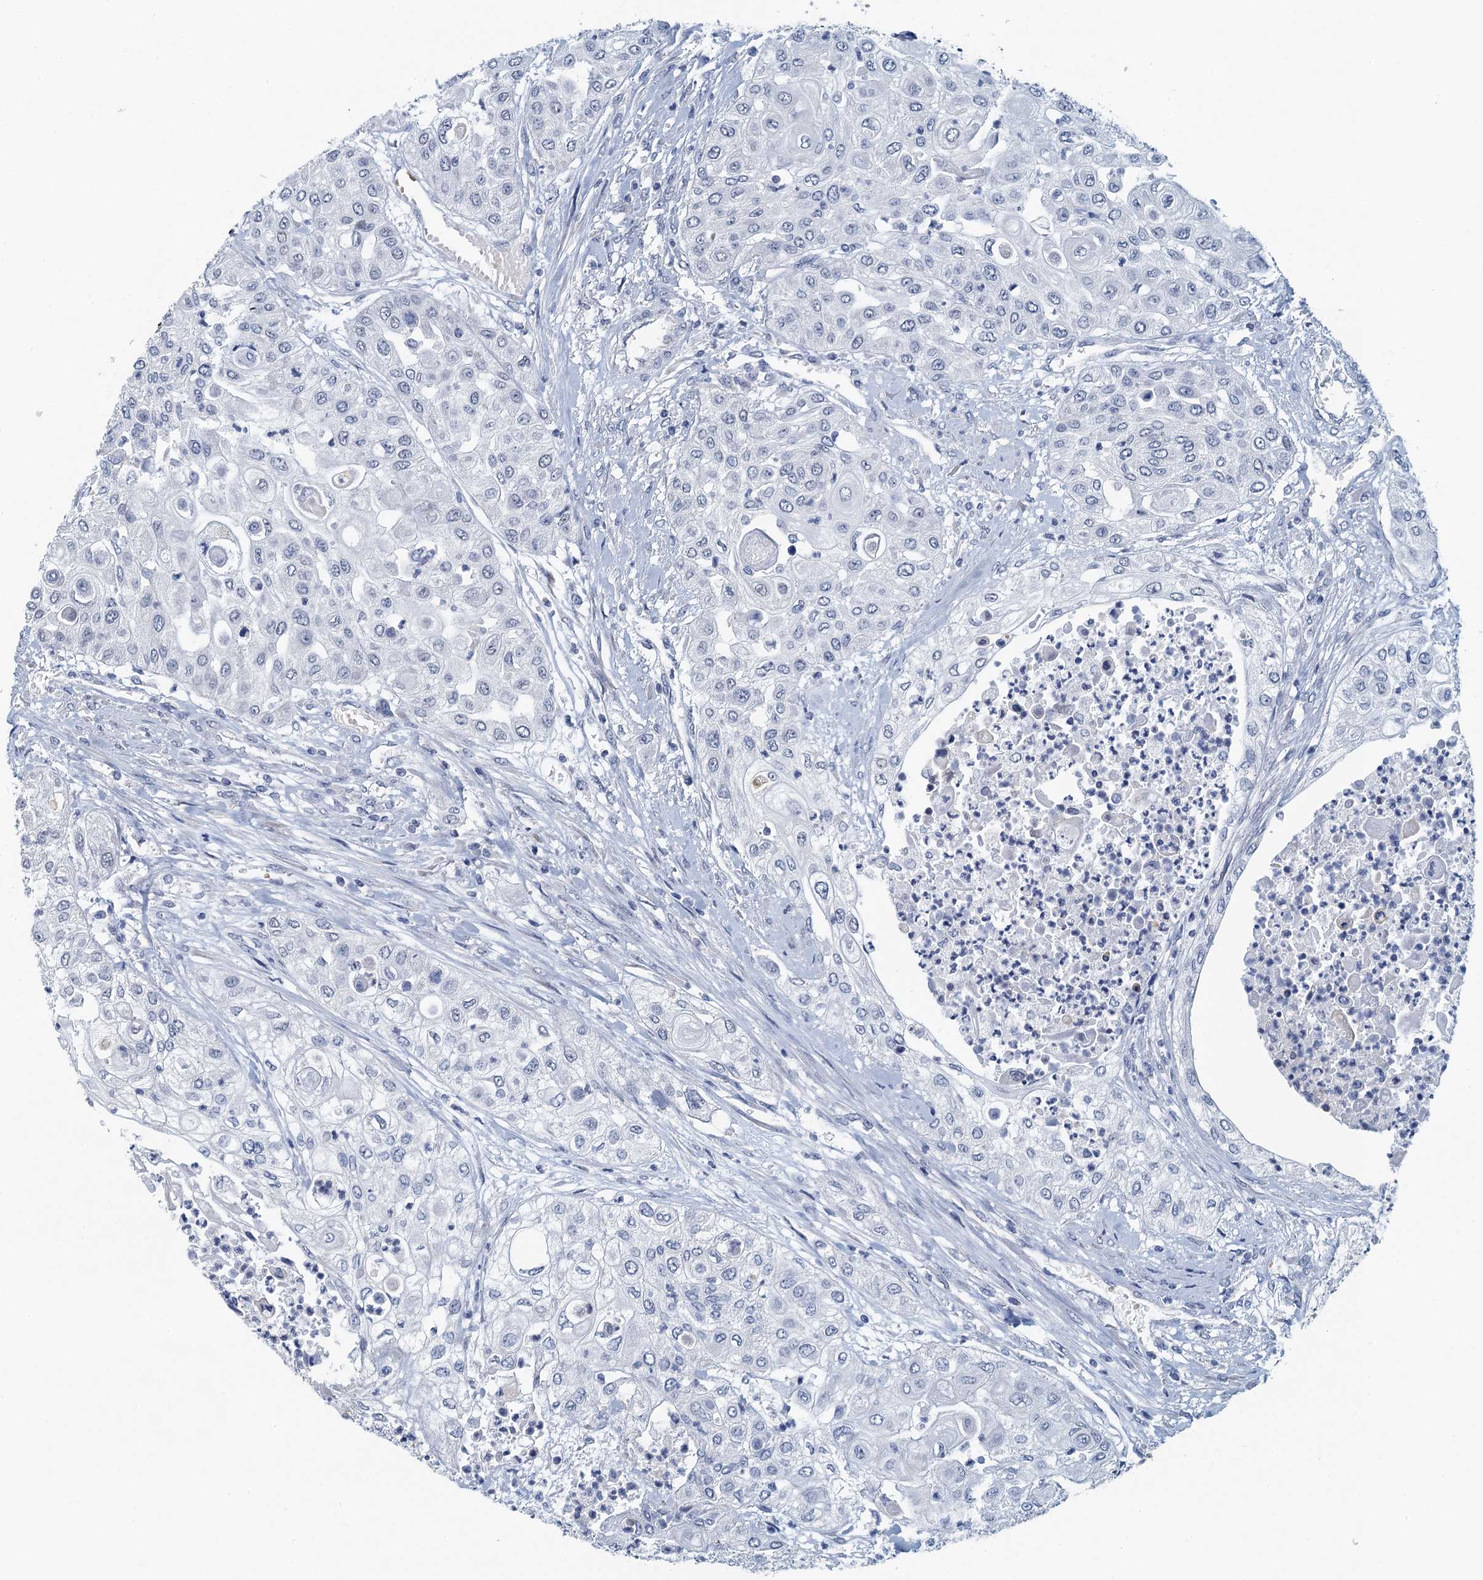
{"staining": {"intensity": "negative", "quantity": "none", "location": "none"}, "tissue": "urothelial cancer", "cell_type": "Tumor cells", "image_type": "cancer", "snomed": [{"axis": "morphology", "description": "Urothelial carcinoma, High grade"}, {"axis": "topography", "description": "Urinary bladder"}], "caption": "Immunohistochemical staining of human high-grade urothelial carcinoma reveals no significant positivity in tumor cells.", "gene": "TTLL9", "patient": {"sex": "female", "age": 79}}